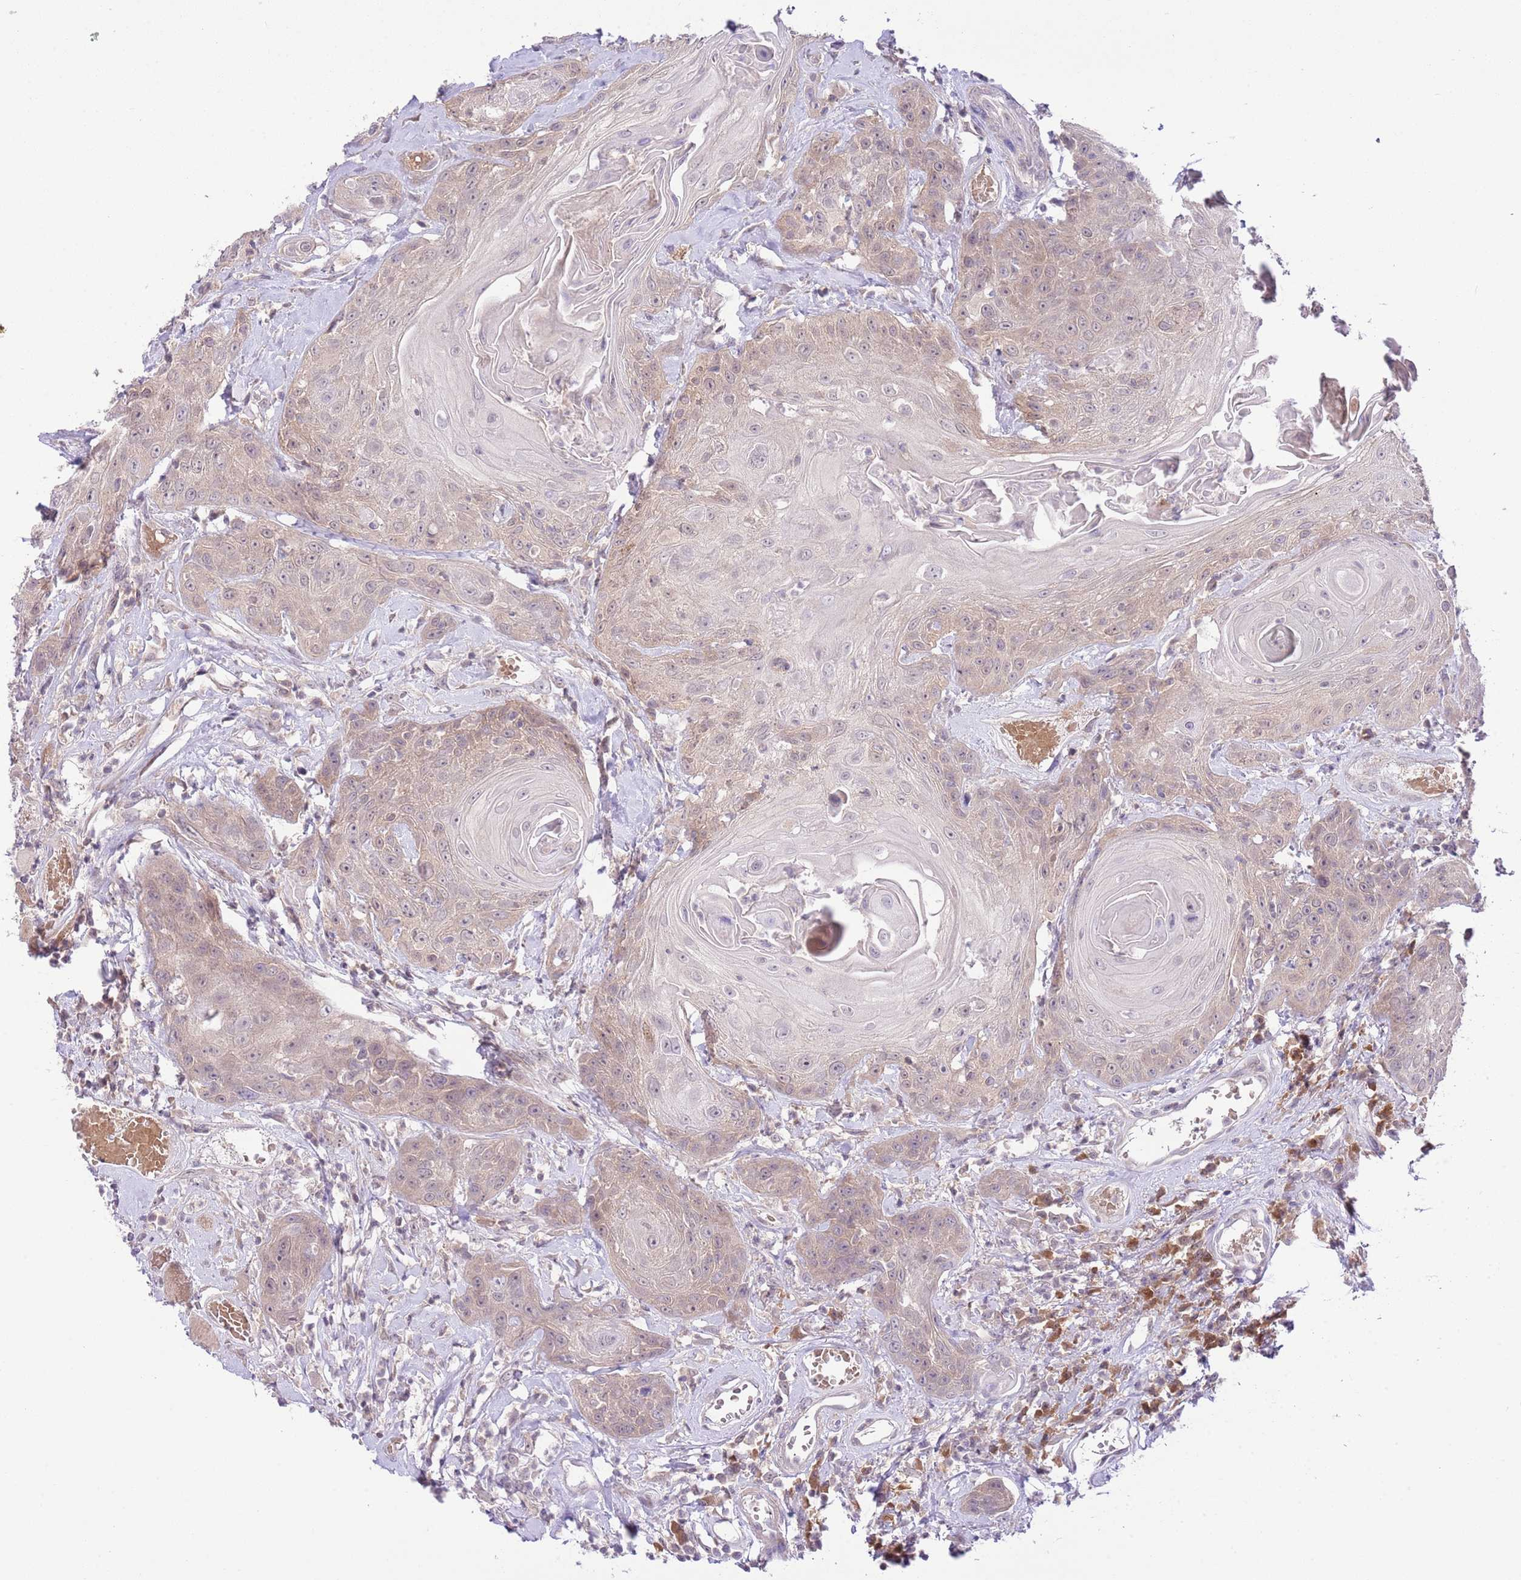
{"staining": {"intensity": "weak", "quantity": "25%-75%", "location": "cytoplasmic/membranous"}, "tissue": "head and neck cancer", "cell_type": "Tumor cells", "image_type": "cancer", "snomed": [{"axis": "morphology", "description": "Squamous cell carcinoma, NOS"}, {"axis": "topography", "description": "Head-Neck"}], "caption": "A photomicrograph of head and neck cancer stained for a protein exhibits weak cytoplasmic/membranous brown staining in tumor cells.", "gene": "GALK2", "patient": {"sex": "female", "age": 59}}